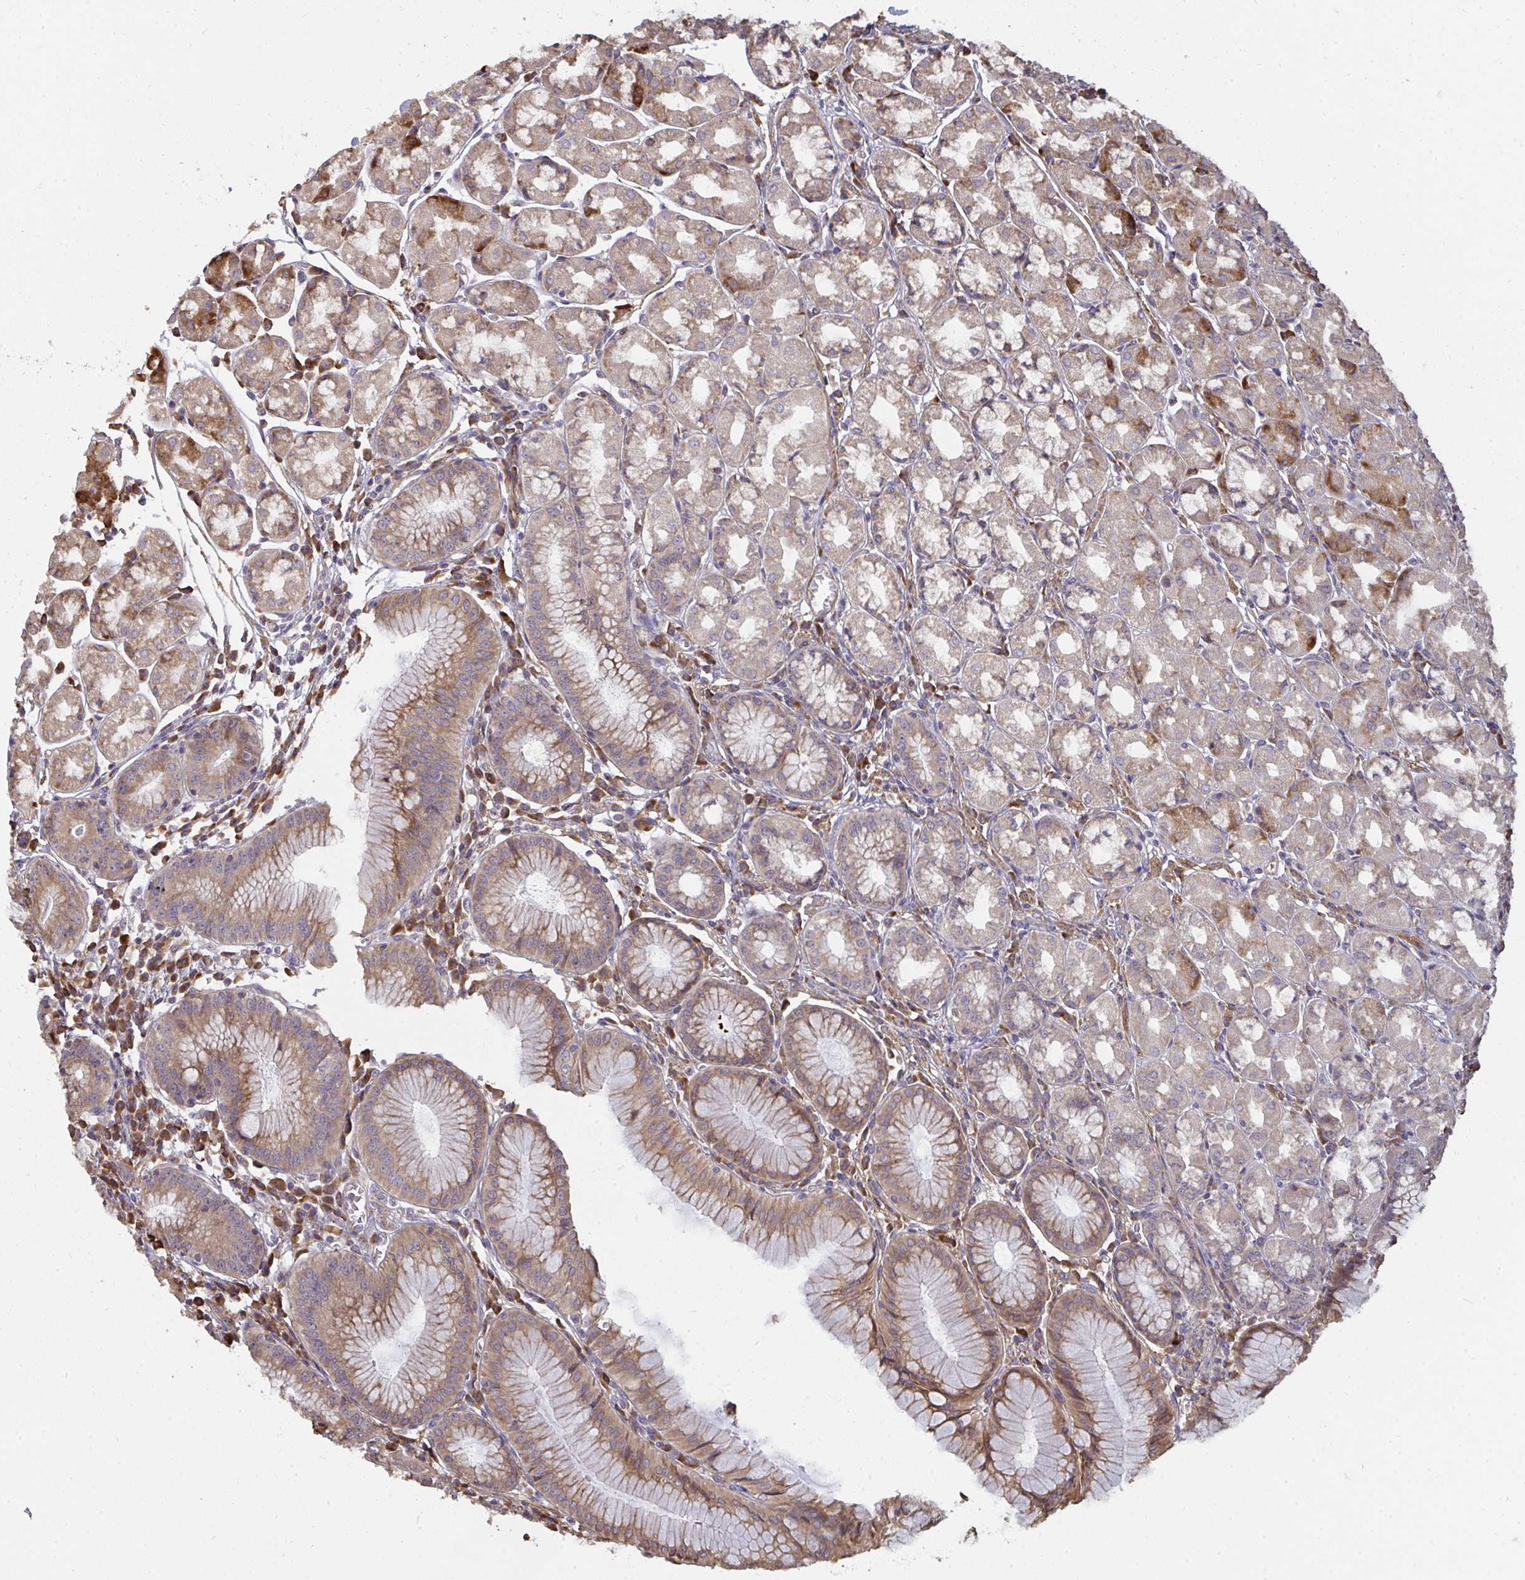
{"staining": {"intensity": "moderate", "quantity": ">75%", "location": "cytoplasmic/membranous"}, "tissue": "stomach", "cell_type": "Glandular cells", "image_type": "normal", "snomed": [{"axis": "morphology", "description": "Normal tissue, NOS"}, {"axis": "topography", "description": "Stomach"}], "caption": "Immunohistochemistry histopathology image of benign human stomach stained for a protein (brown), which exhibits medium levels of moderate cytoplasmic/membranous positivity in approximately >75% of glandular cells.", "gene": "ZFYVE28", "patient": {"sex": "male", "age": 55}}